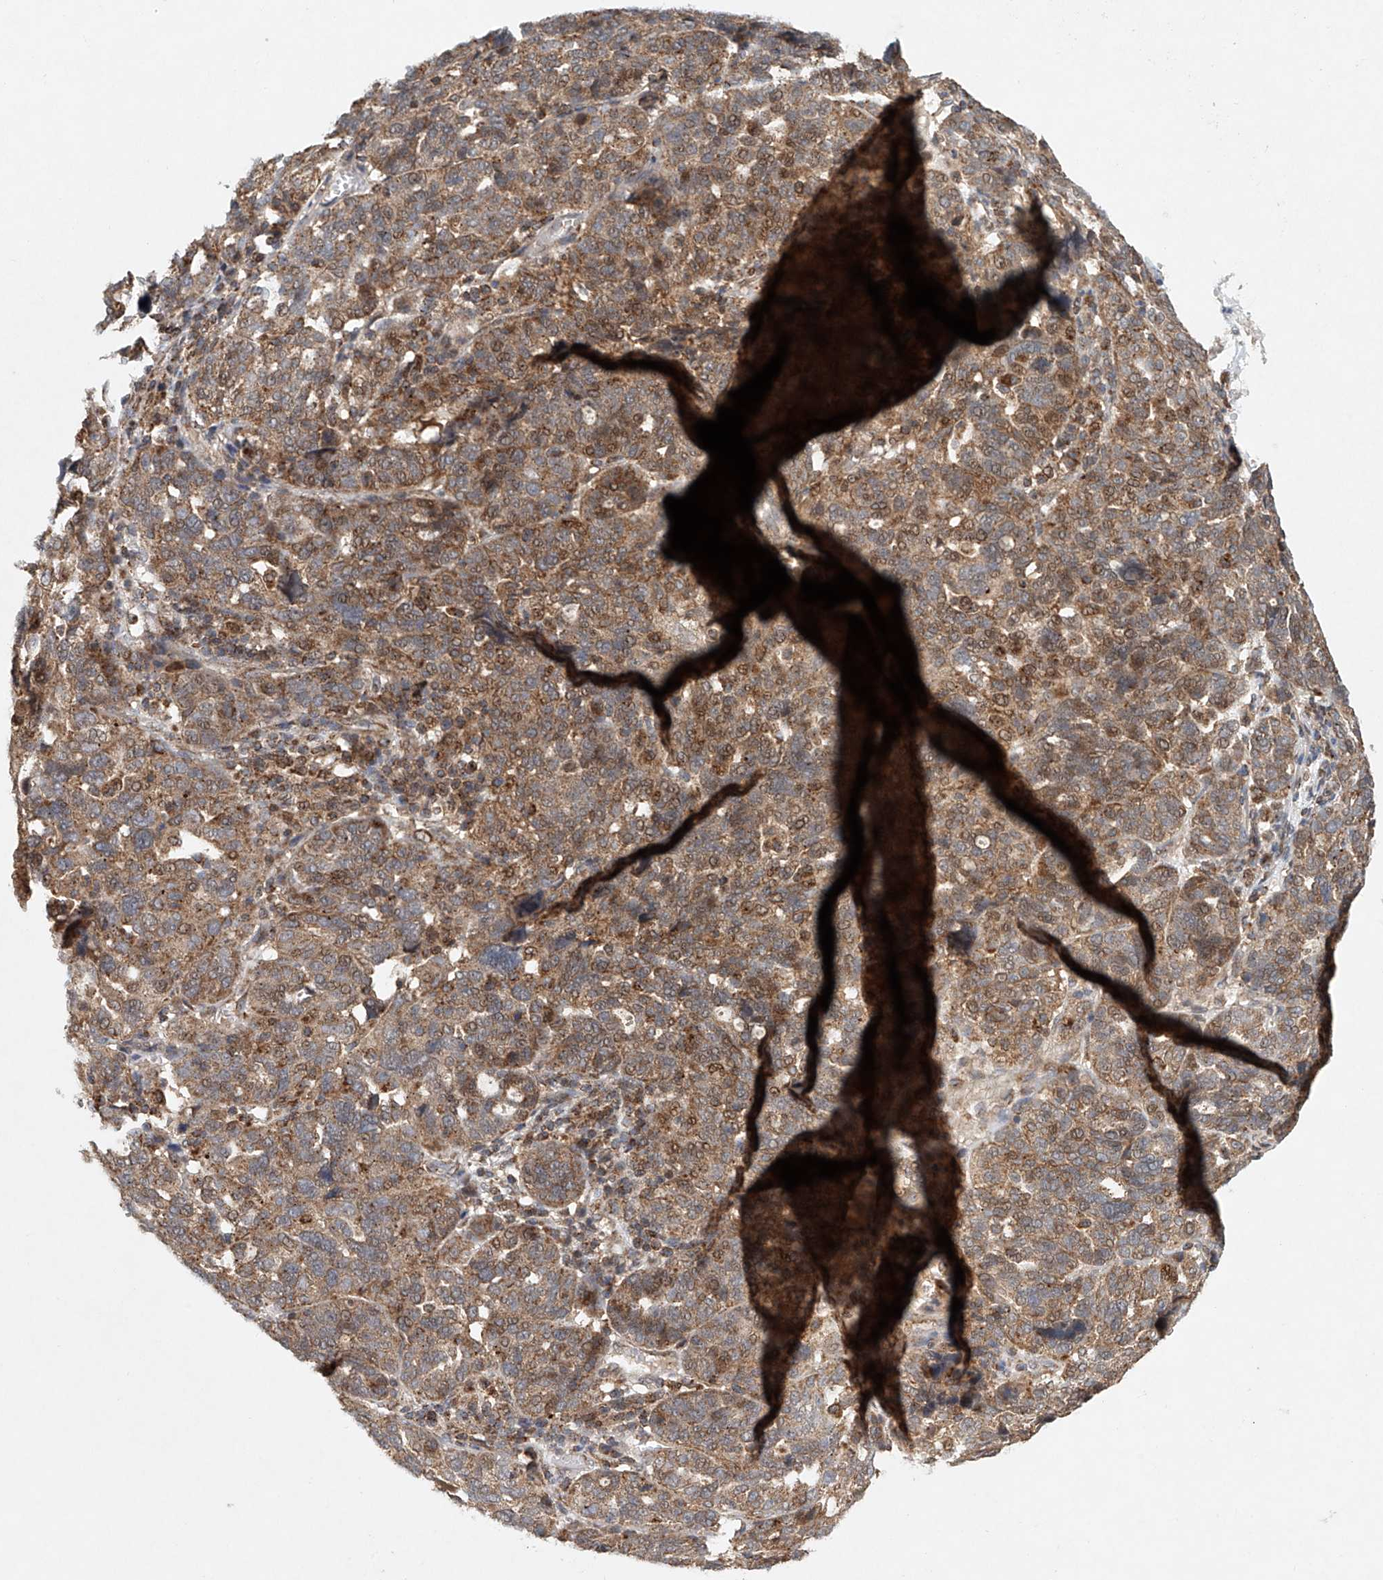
{"staining": {"intensity": "moderate", "quantity": "25%-75%", "location": "cytoplasmic/membranous"}, "tissue": "ovarian cancer", "cell_type": "Tumor cells", "image_type": "cancer", "snomed": [{"axis": "morphology", "description": "Cystadenocarcinoma, serous, NOS"}, {"axis": "topography", "description": "Ovary"}], "caption": "There is medium levels of moderate cytoplasmic/membranous positivity in tumor cells of ovarian cancer (serous cystadenocarcinoma), as demonstrated by immunohistochemical staining (brown color).", "gene": "DCAF11", "patient": {"sex": "female", "age": 59}}